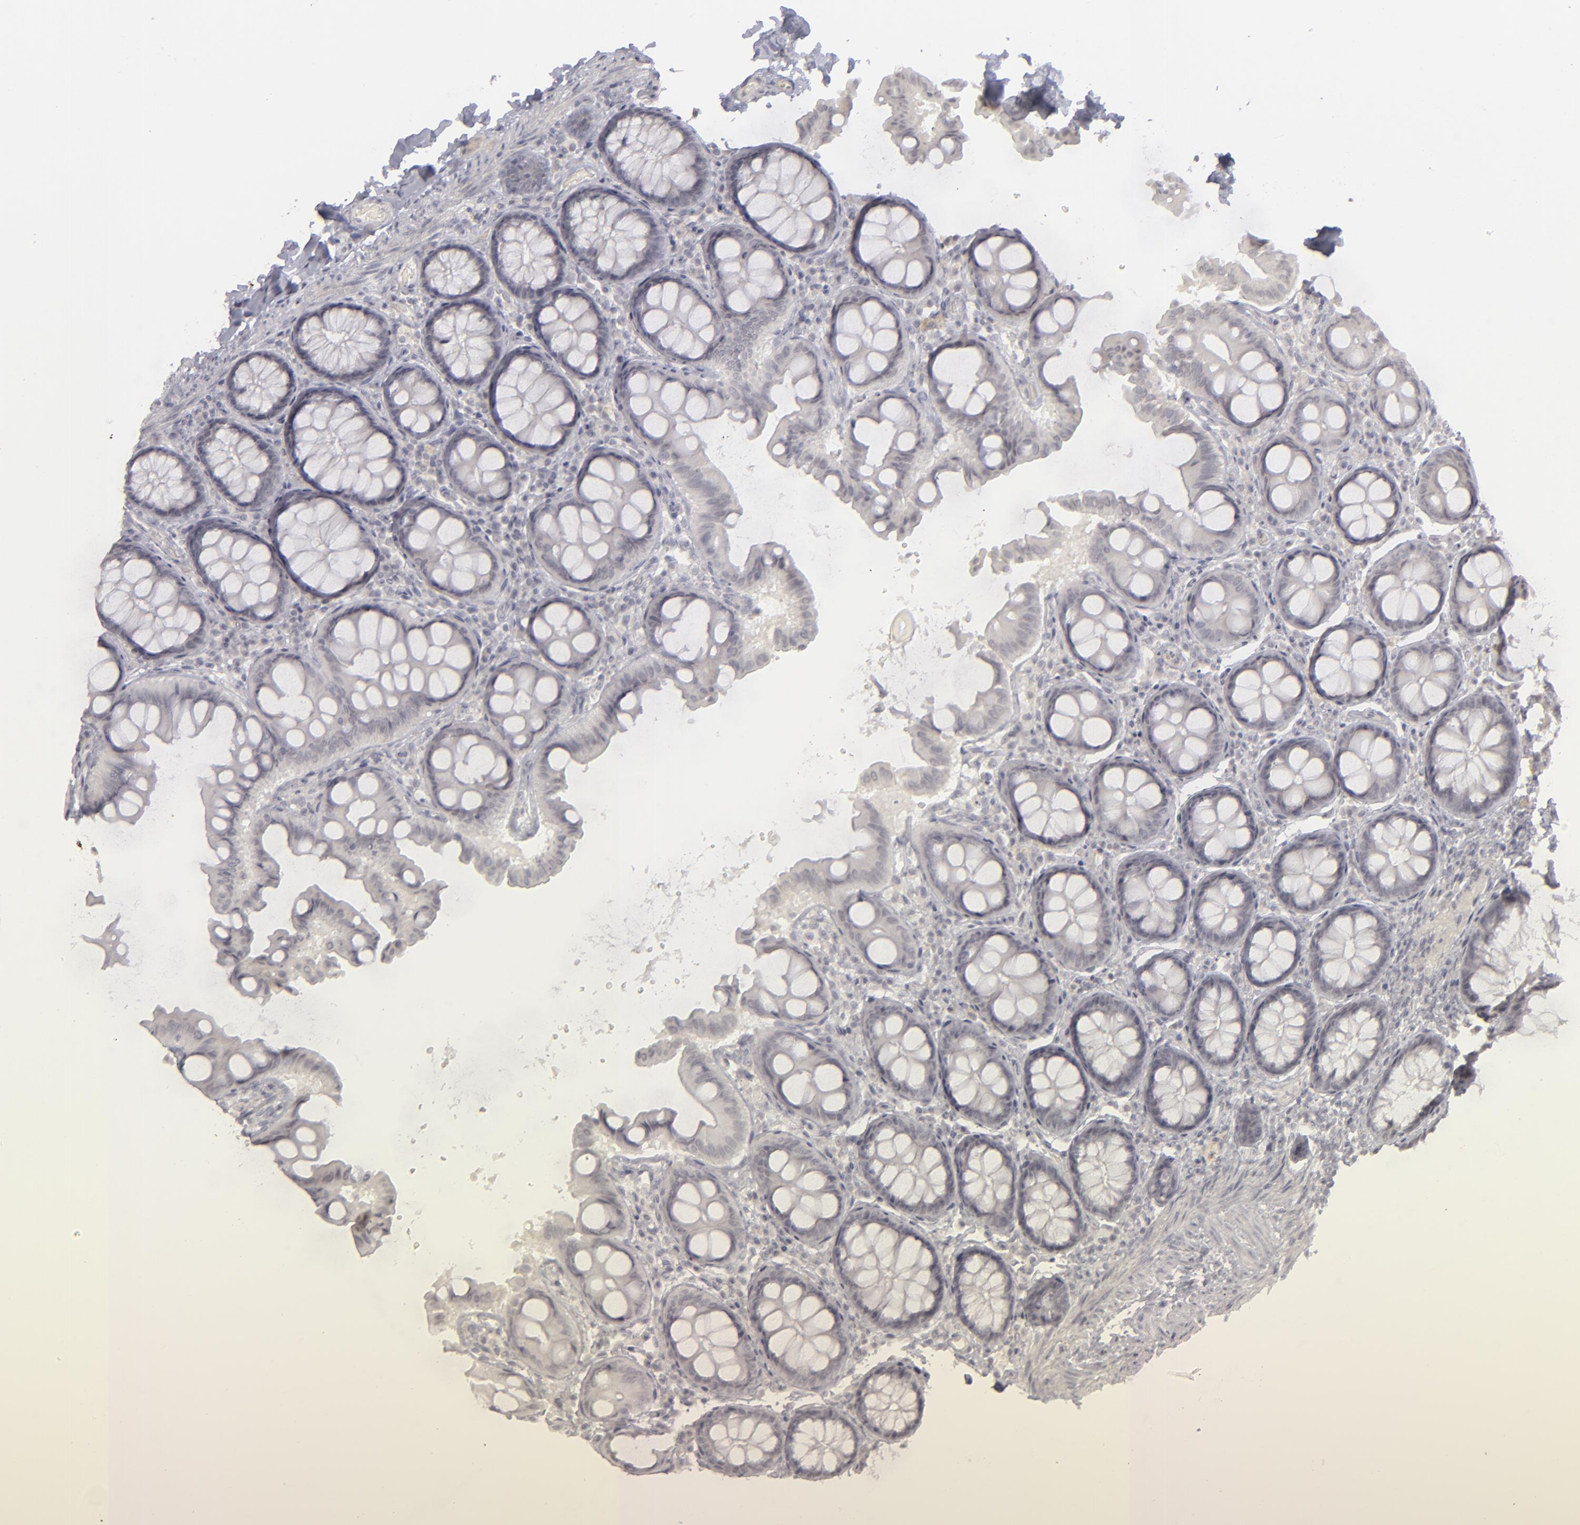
{"staining": {"intensity": "negative", "quantity": "none", "location": "none"}, "tissue": "colon", "cell_type": "Endothelial cells", "image_type": "normal", "snomed": [{"axis": "morphology", "description": "Normal tissue, NOS"}, {"axis": "topography", "description": "Colon"}], "caption": "A high-resolution photomicrograph shows immunohistochemistry staining of unremarkable colon, which demonstrates no significant positivity in endothelial cells.", "gene": "KIAA1210", "patient": {"sex": "female", "age": 61}}